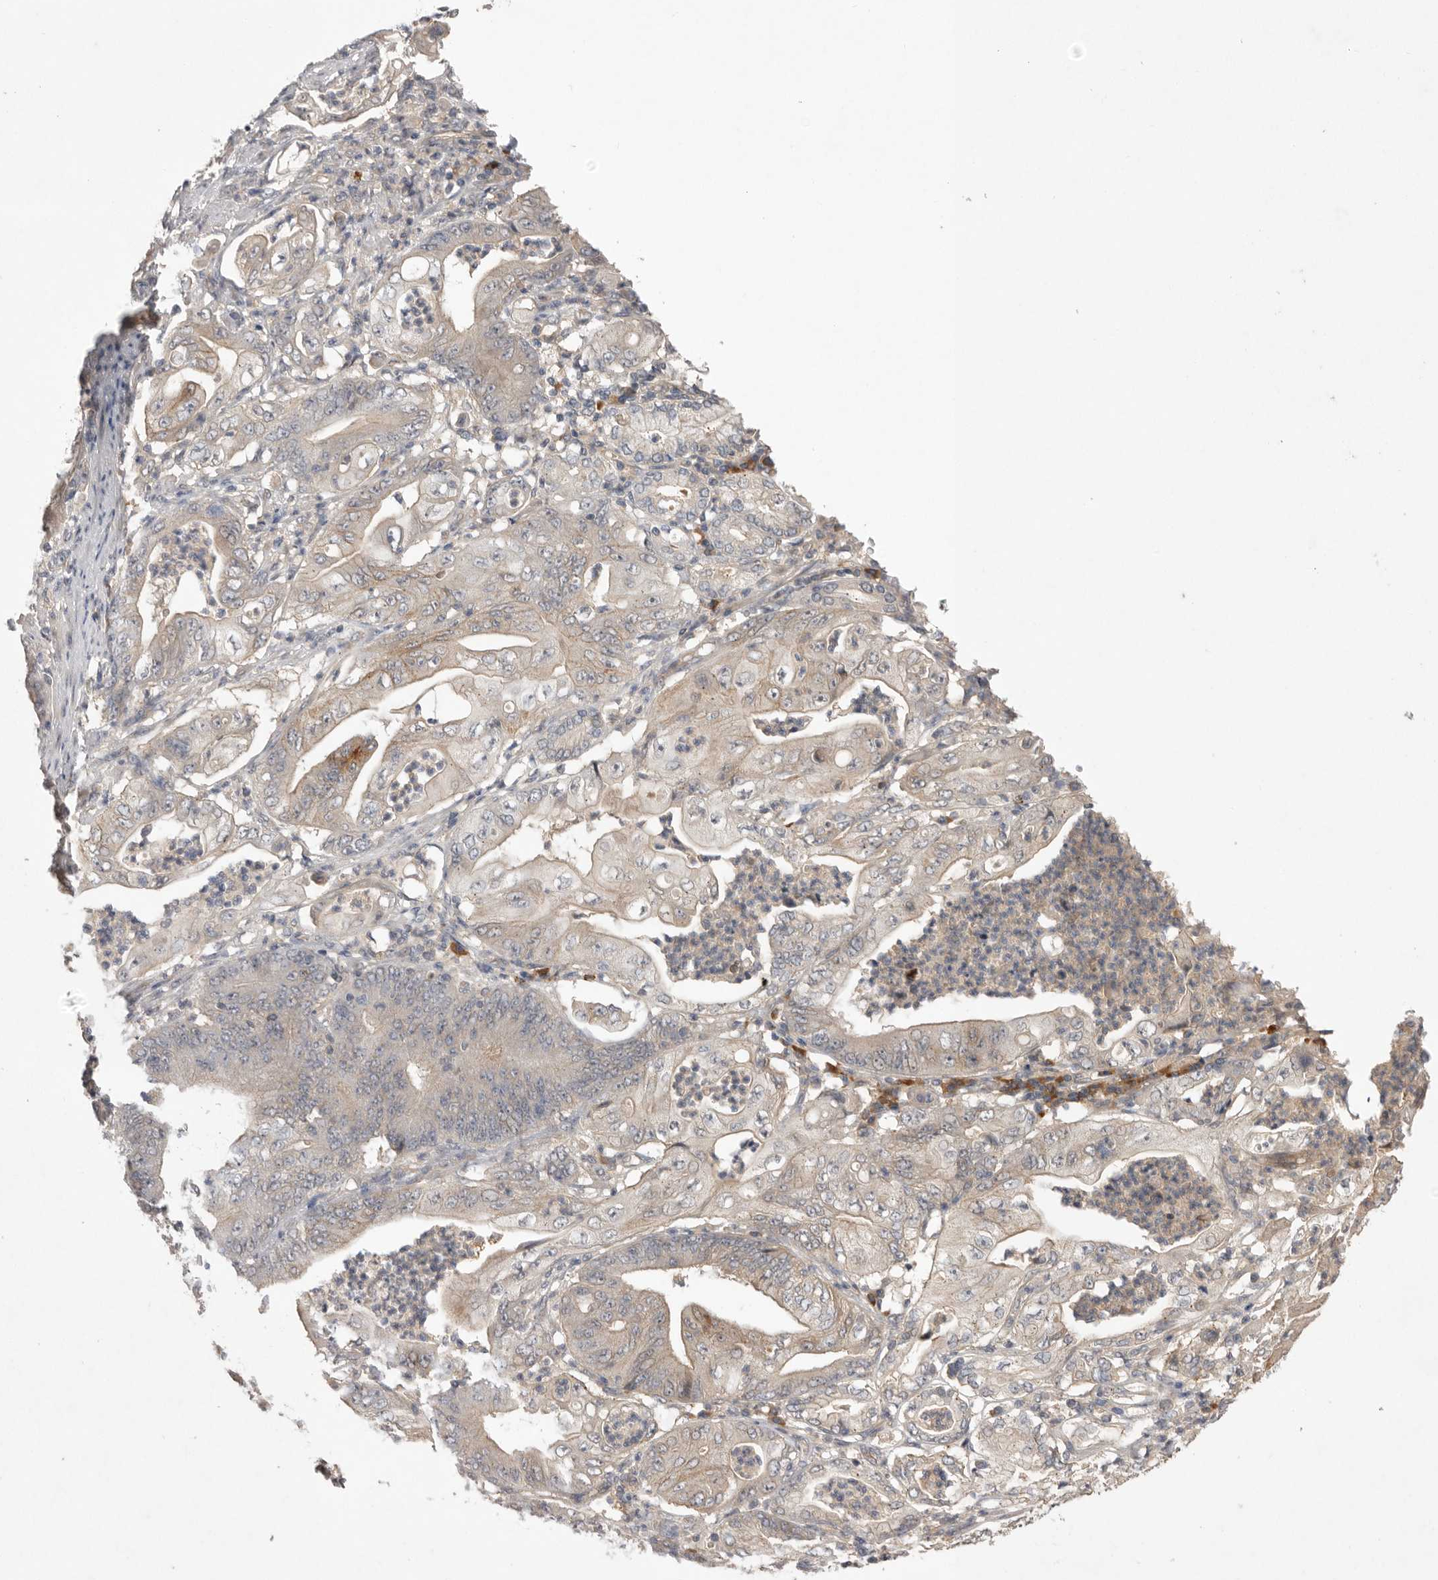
{"staining": {"intensity": "weak", "quantity": "25%-75%", "location": "cytoplasmic/membranous"}, "tissue": "stomach cancer", "cell_type": "Tumor cells", "image_type": "cancer", "snomed": [{"axis": "morphology", "description": "Adenocarcinoma, NOS"}, {"axis": "topography", "description": "Stomach"}], "caption": "Stomach cancer (adenocarcinoma) stained with DAB immunohistochemistry (IHC) shows low levels of weak cytoplasmic/membranous positivity in approximately 25%-75% of tumor cells.", "gene": "NRCAM", "patient": {"sex": "female", "age": 73}}